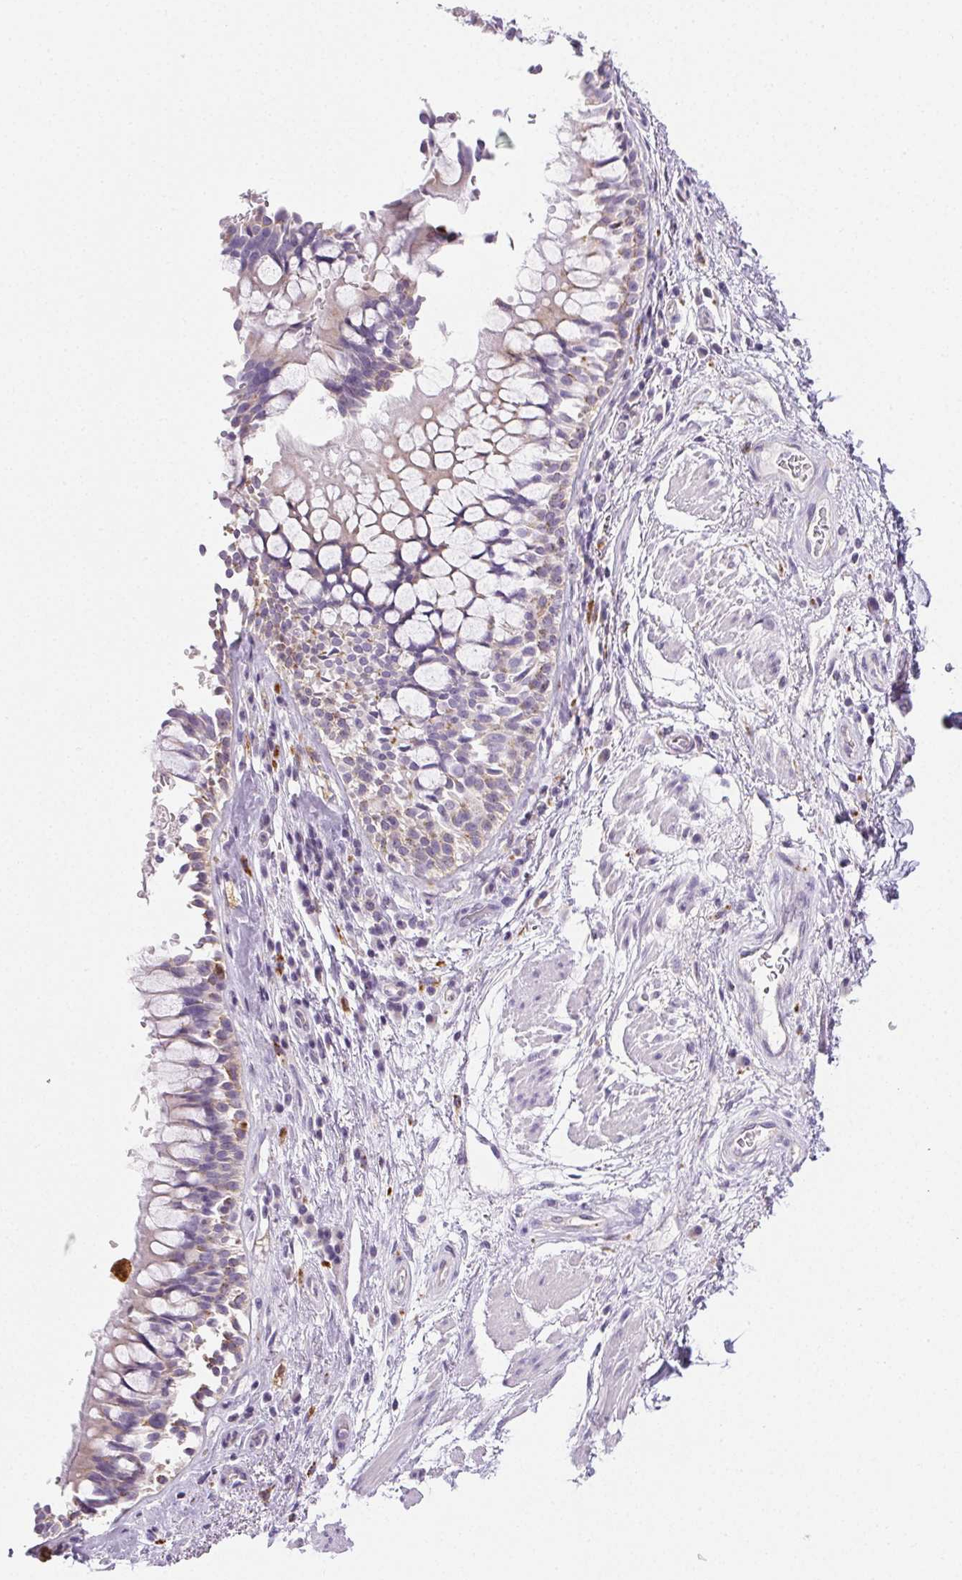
{"staining": {"intensity": "negative", "quantity": "none", "location": "none"}, "tissue": "adipose tissue", "cell_type": "Adipocytes", "image_type": "normal", "snomed": [{"axis": "morphology", "description": "Normal tissue, NOS"}, {"axis": "topography", "description": "Cartilage tissue"}, {"axis": "topography", "description": "Bronchus"}], "caption": "DAB (3,3'-diaminobenzidine) immunohistochemical staining of normal adipose tissue shows no significant expression in adipocytes. The staining is performed using DAB (3,3'-diaminobenzidine) brown chromogen with nuclei counter-stained in using hematoxylin.", "gene": "LIPA", "patient": {"sex": "male", "age": 64}}